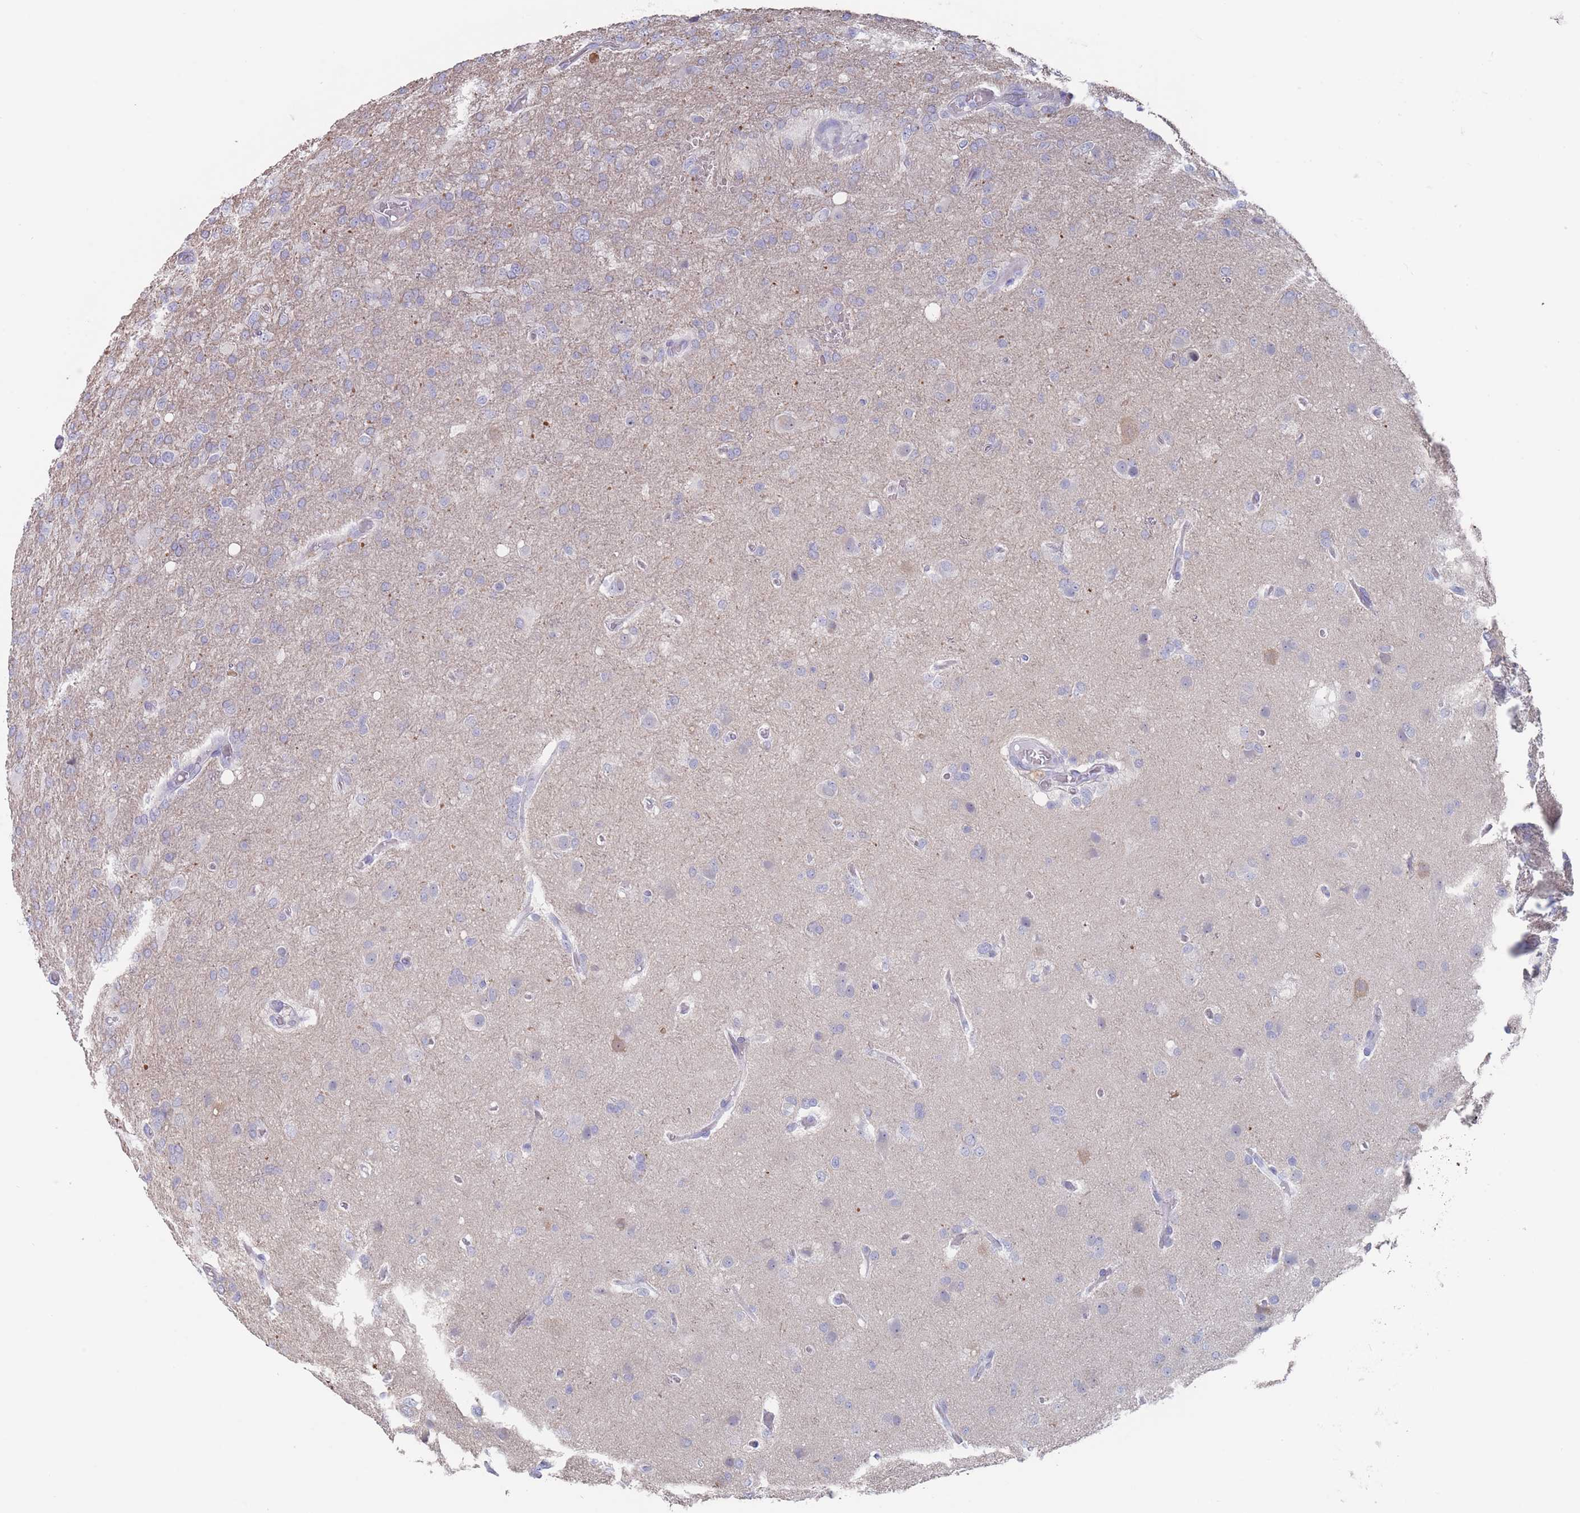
{"staining": {"intensity": "negative", "quantity": "none", "location": "none"}, "tissue": "glioma", "cell_type": "Tumor cells", "image_type": "cancer", "snomed": [{"axis": "morphology", "description": "Glioma, malignant, High grade"}, {"axis": "topography", "description": "Brain"}], "caption": "The image exhibits no staining of tumor cells in glioma.", "gene": "CYP51A1", "patient": {"sex": "female", "age": 74}}